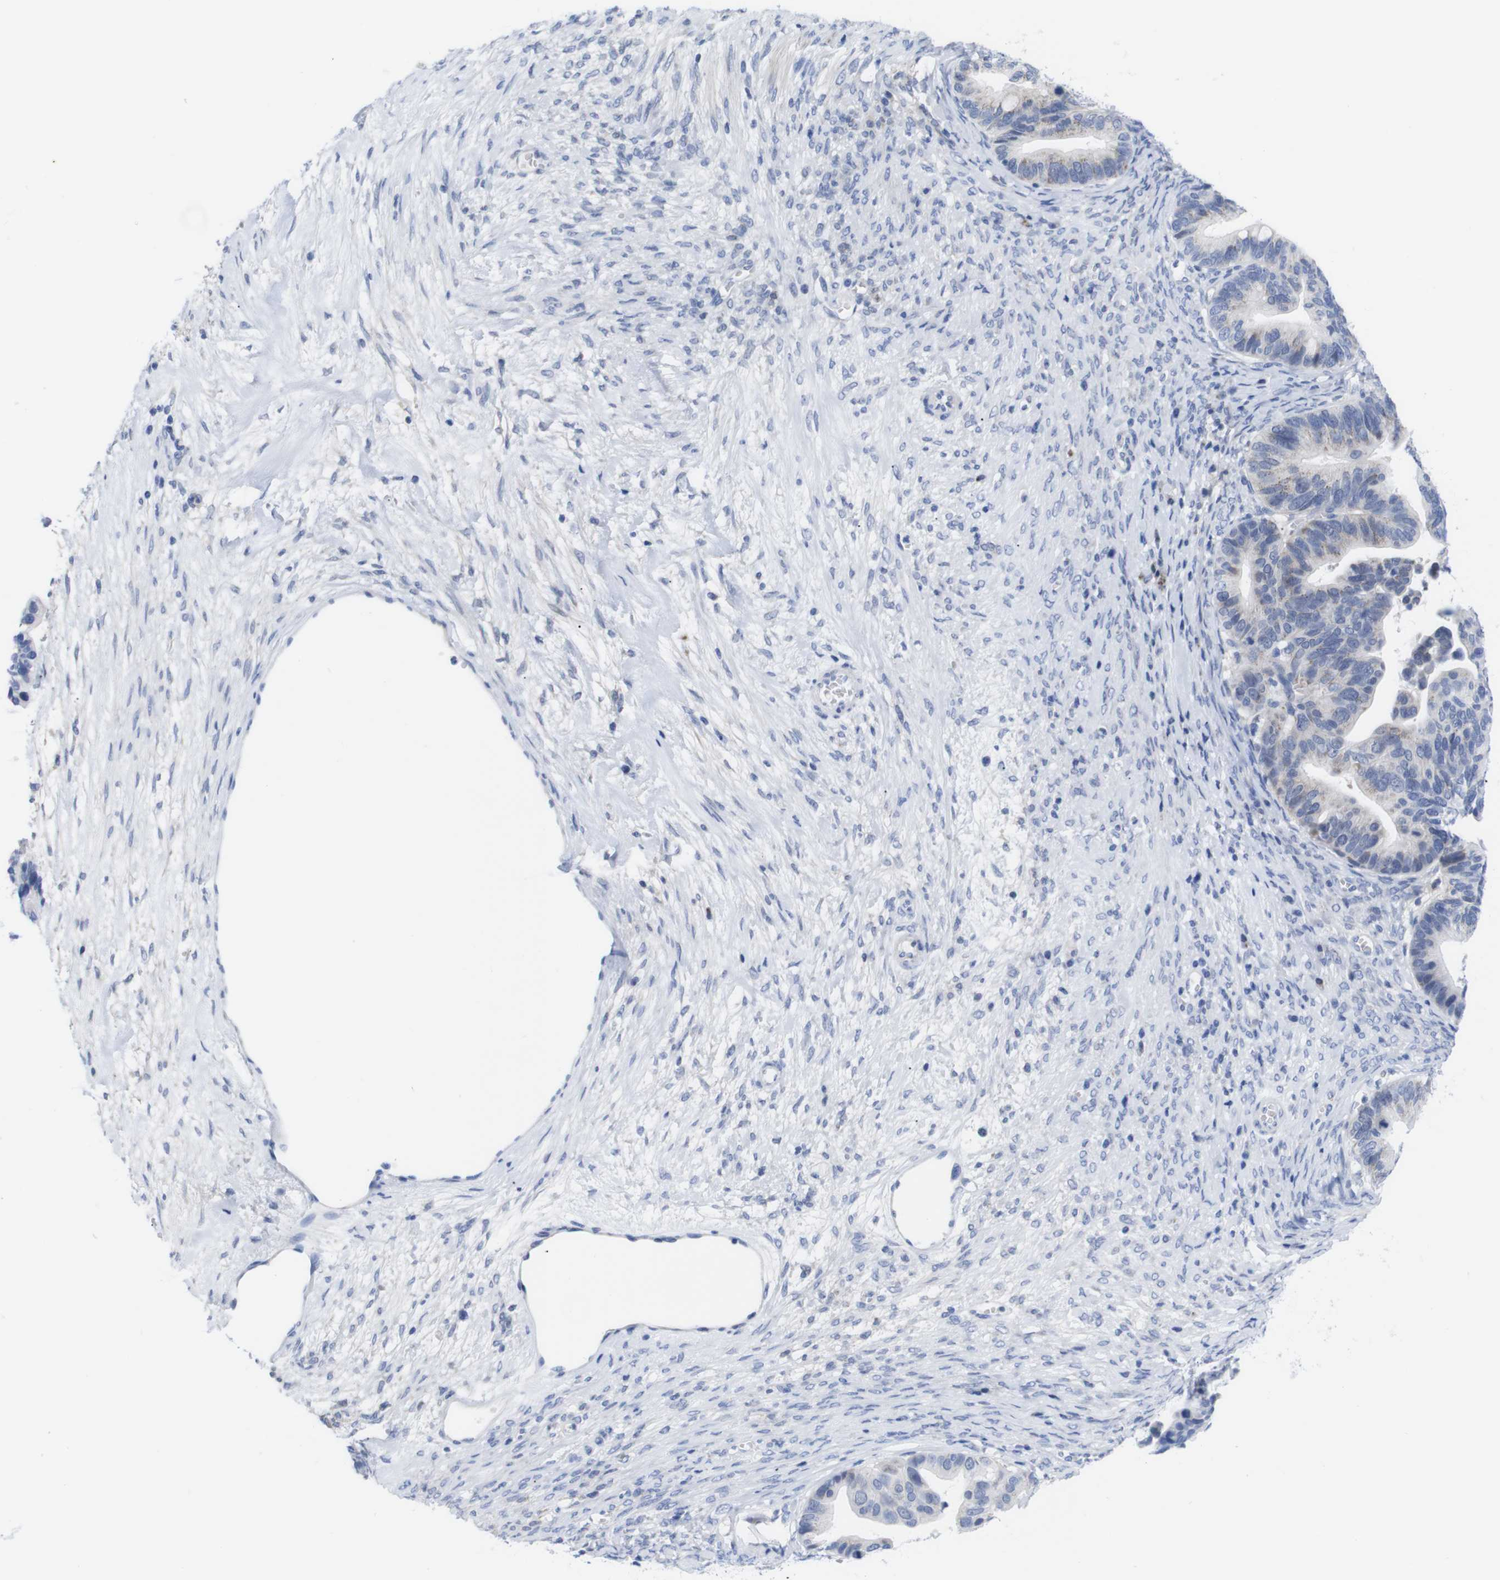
{"staining": {"intensity": "negative", "quantity": "none", "location": "none"}, "tissue": "ovarian cancer", "cell_type": "Tumor cells", "image_type": "cancer", "snomed": [{"axis": "morphology", "description": "Cystadenocarcinoma, serous, NOS"}, {"axis": "topography", "description": "Ovary"}], "caption": "IHC of human ovarian serous cystadenocarcinoma reveals no expression in tumor cells.", "gene": "LRRC55", "patient": {"sex": "female", "age": 56}}